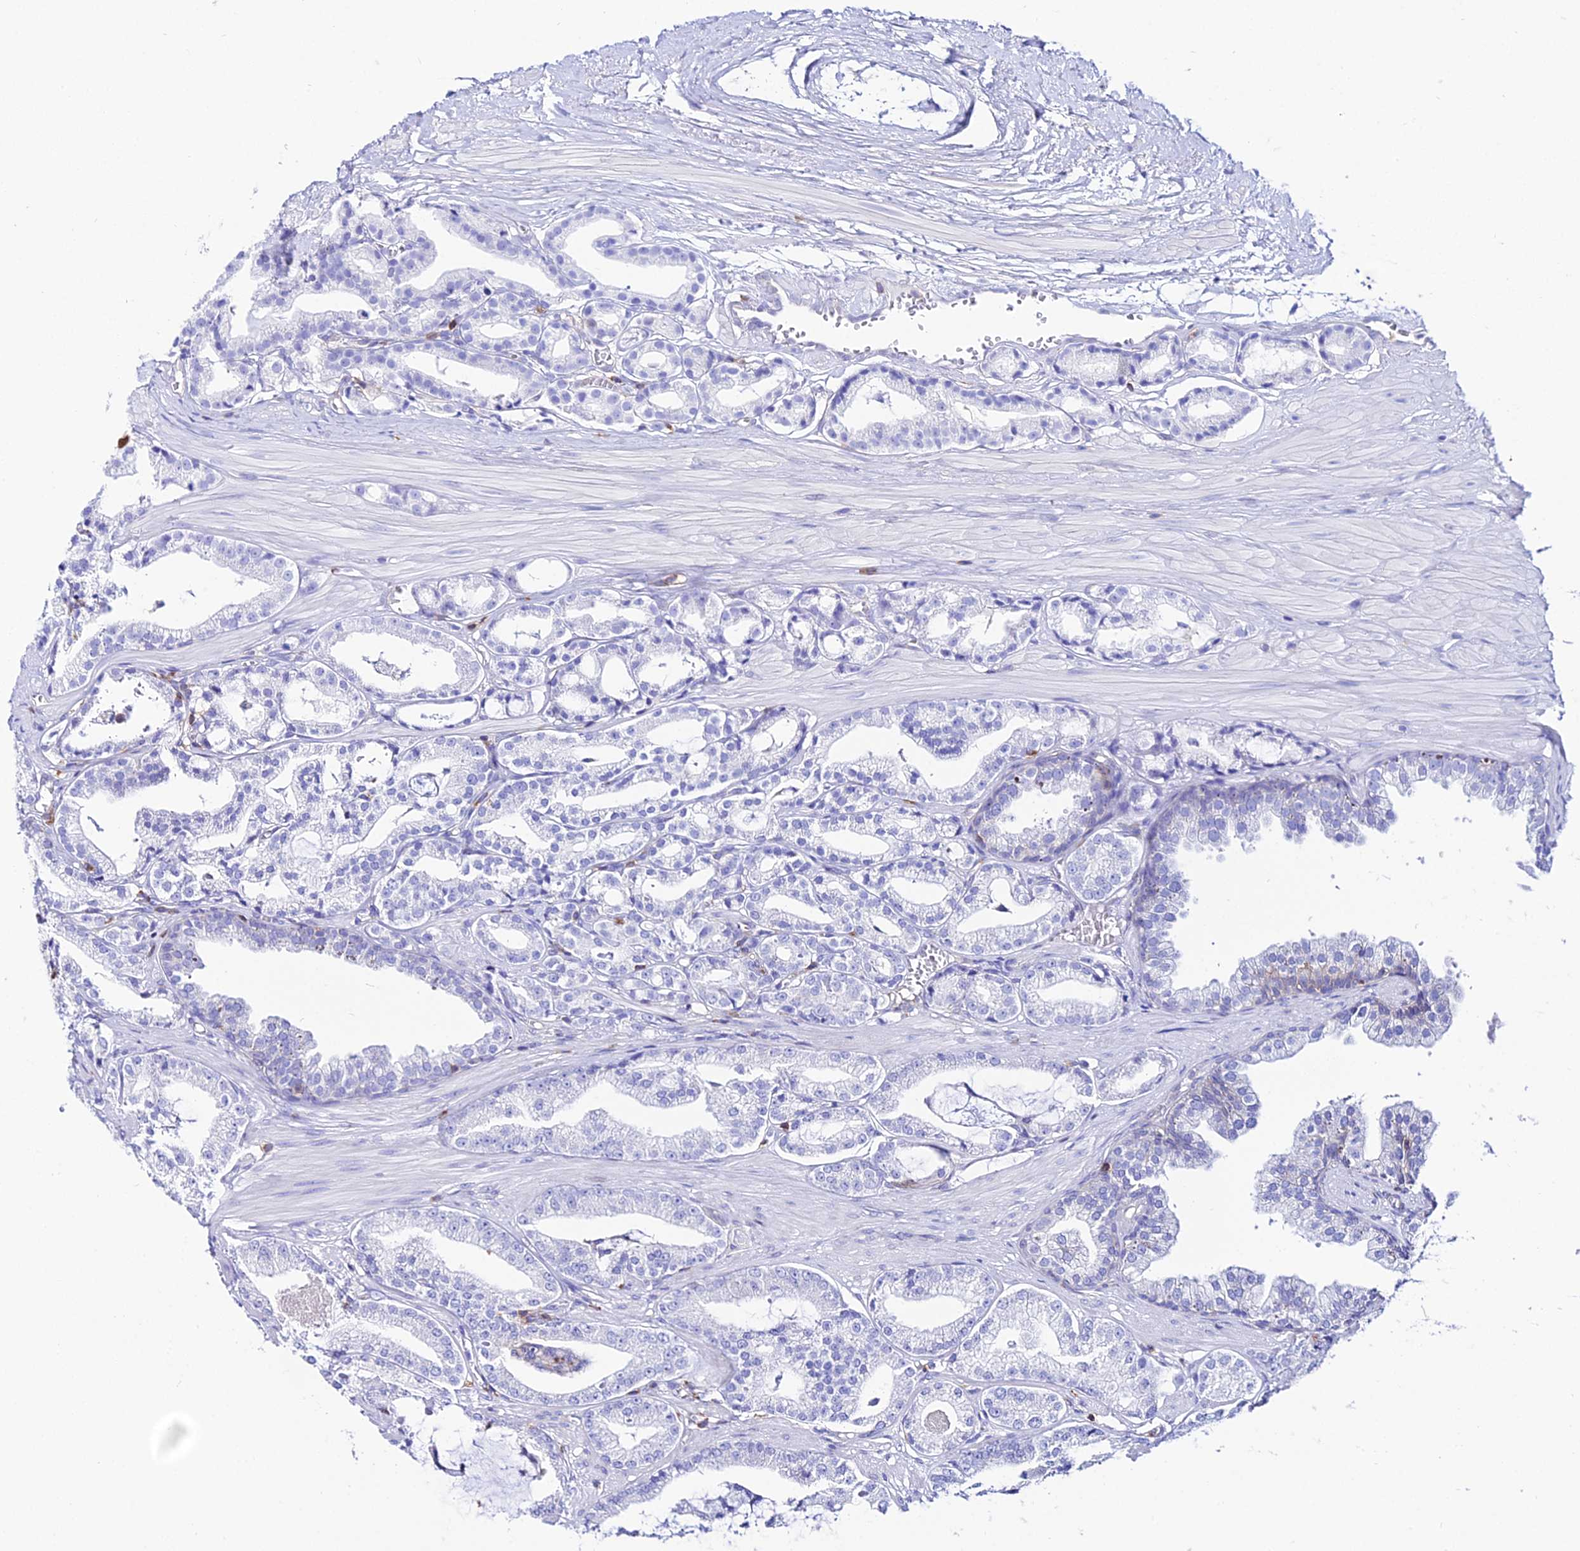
{"staining": {"intensity": "negative", "quantity": "none", "location": "none"}, "tissue": "prostate cancer", "cell_type": "Tumor cells", "image_type": "cancer", "snomed": [{"axis": "morphology", "description": "Adenocarcinoma, High grade"}, {"axis": "topography", "description": "Prostate"}], "caption": "A high-resolution micrograph shows IHC staining of prostate cancer, which reveals no significant expression in tumor cells.", "gene": "S100A16", "patient": {"sex": "male", "age": 71}}